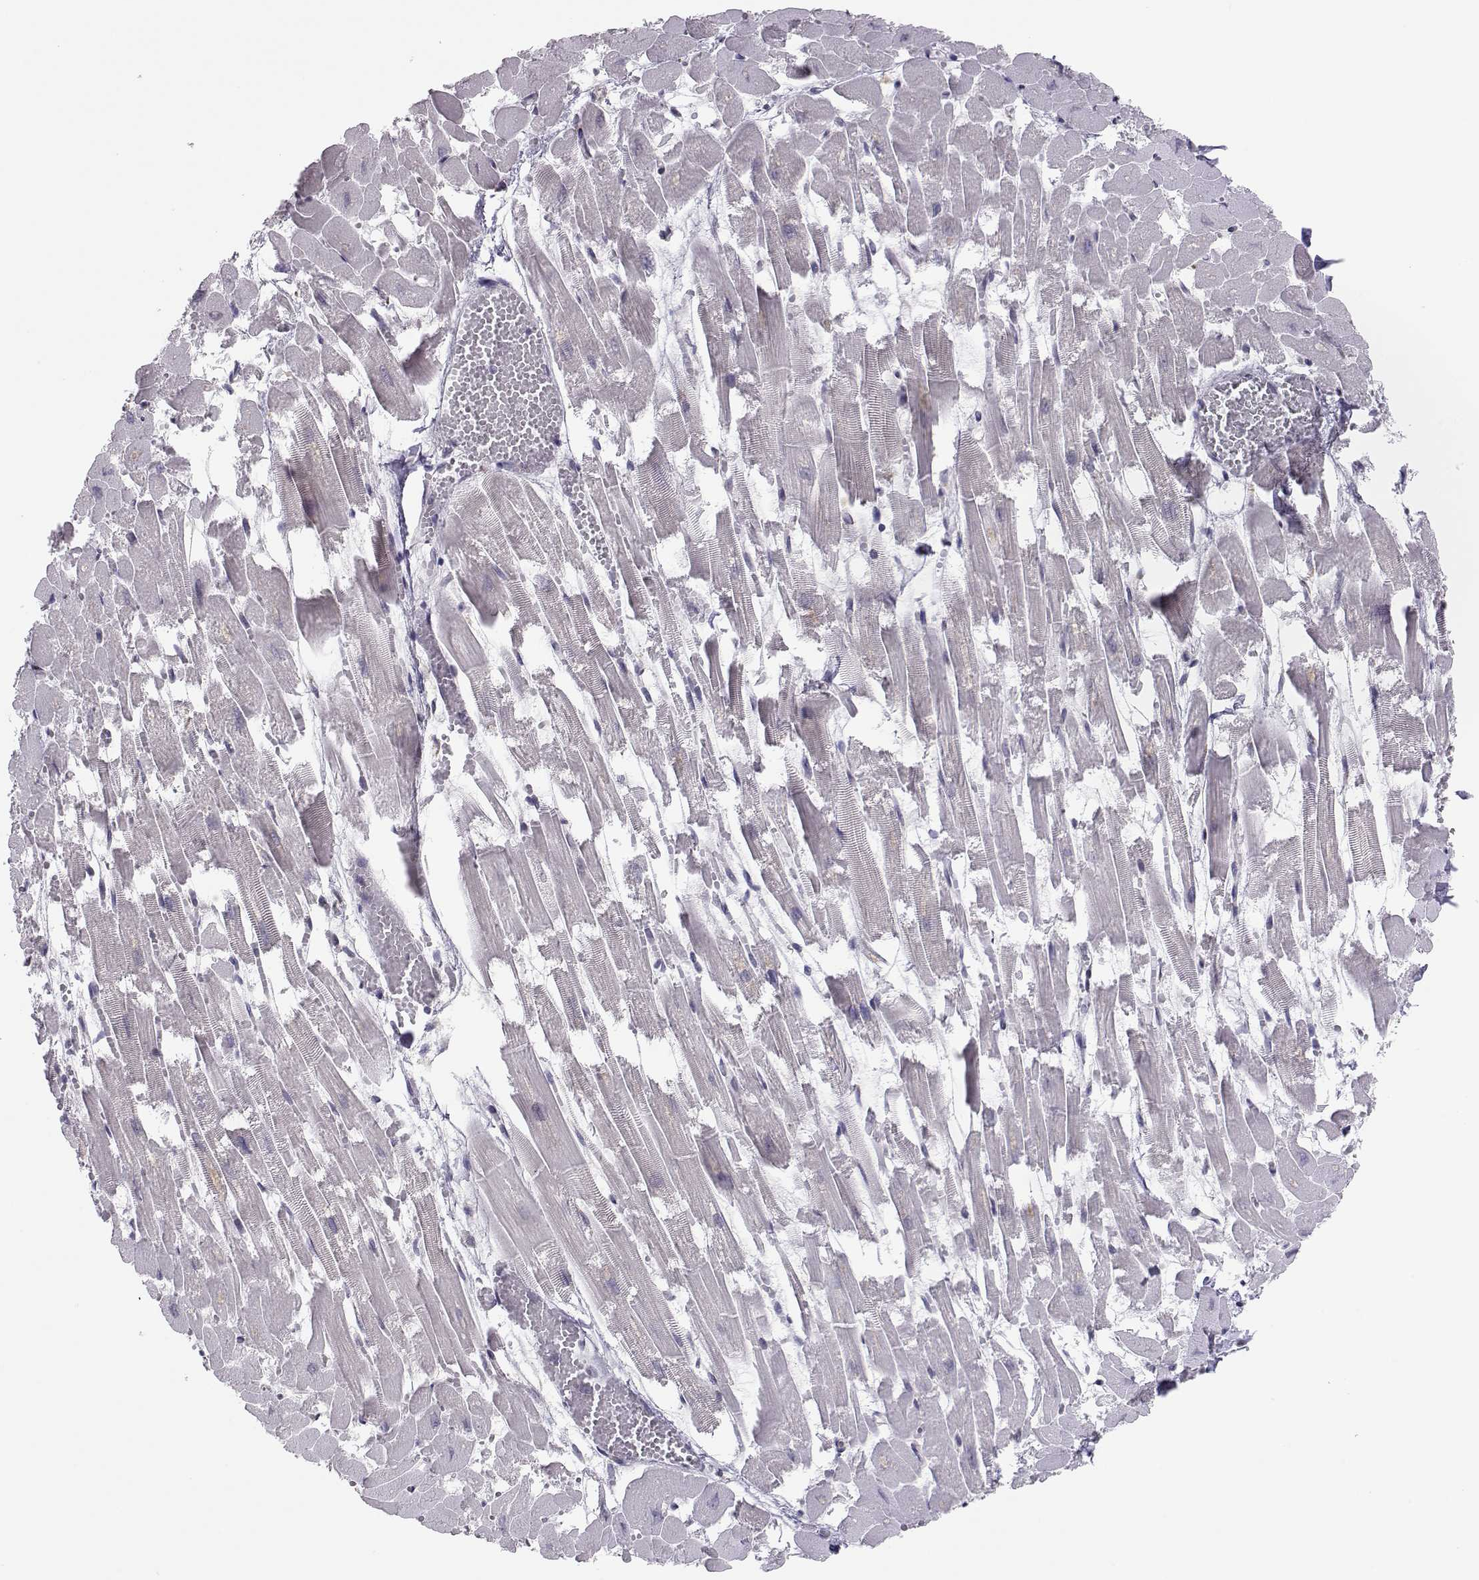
{"staining": {"intensity": "negative", "quantity": "none", "location": "none"}, "tissue": "heart muscle", "cell_type": "Cardiomyocytes", "image_type": "normal", "snomed": [{"axis": "morphology", "description": "Normal tissue, NOS"}, {"axis": "topography", "description": "Heart"}], "caption": "This is a micrograph of immunohistochemistry (IHC) staining of normal heart muscle, which shows no staining in cardiomyocytes.", "gene": "SIX6", "patient": {"sex": "female", "age": 52}}